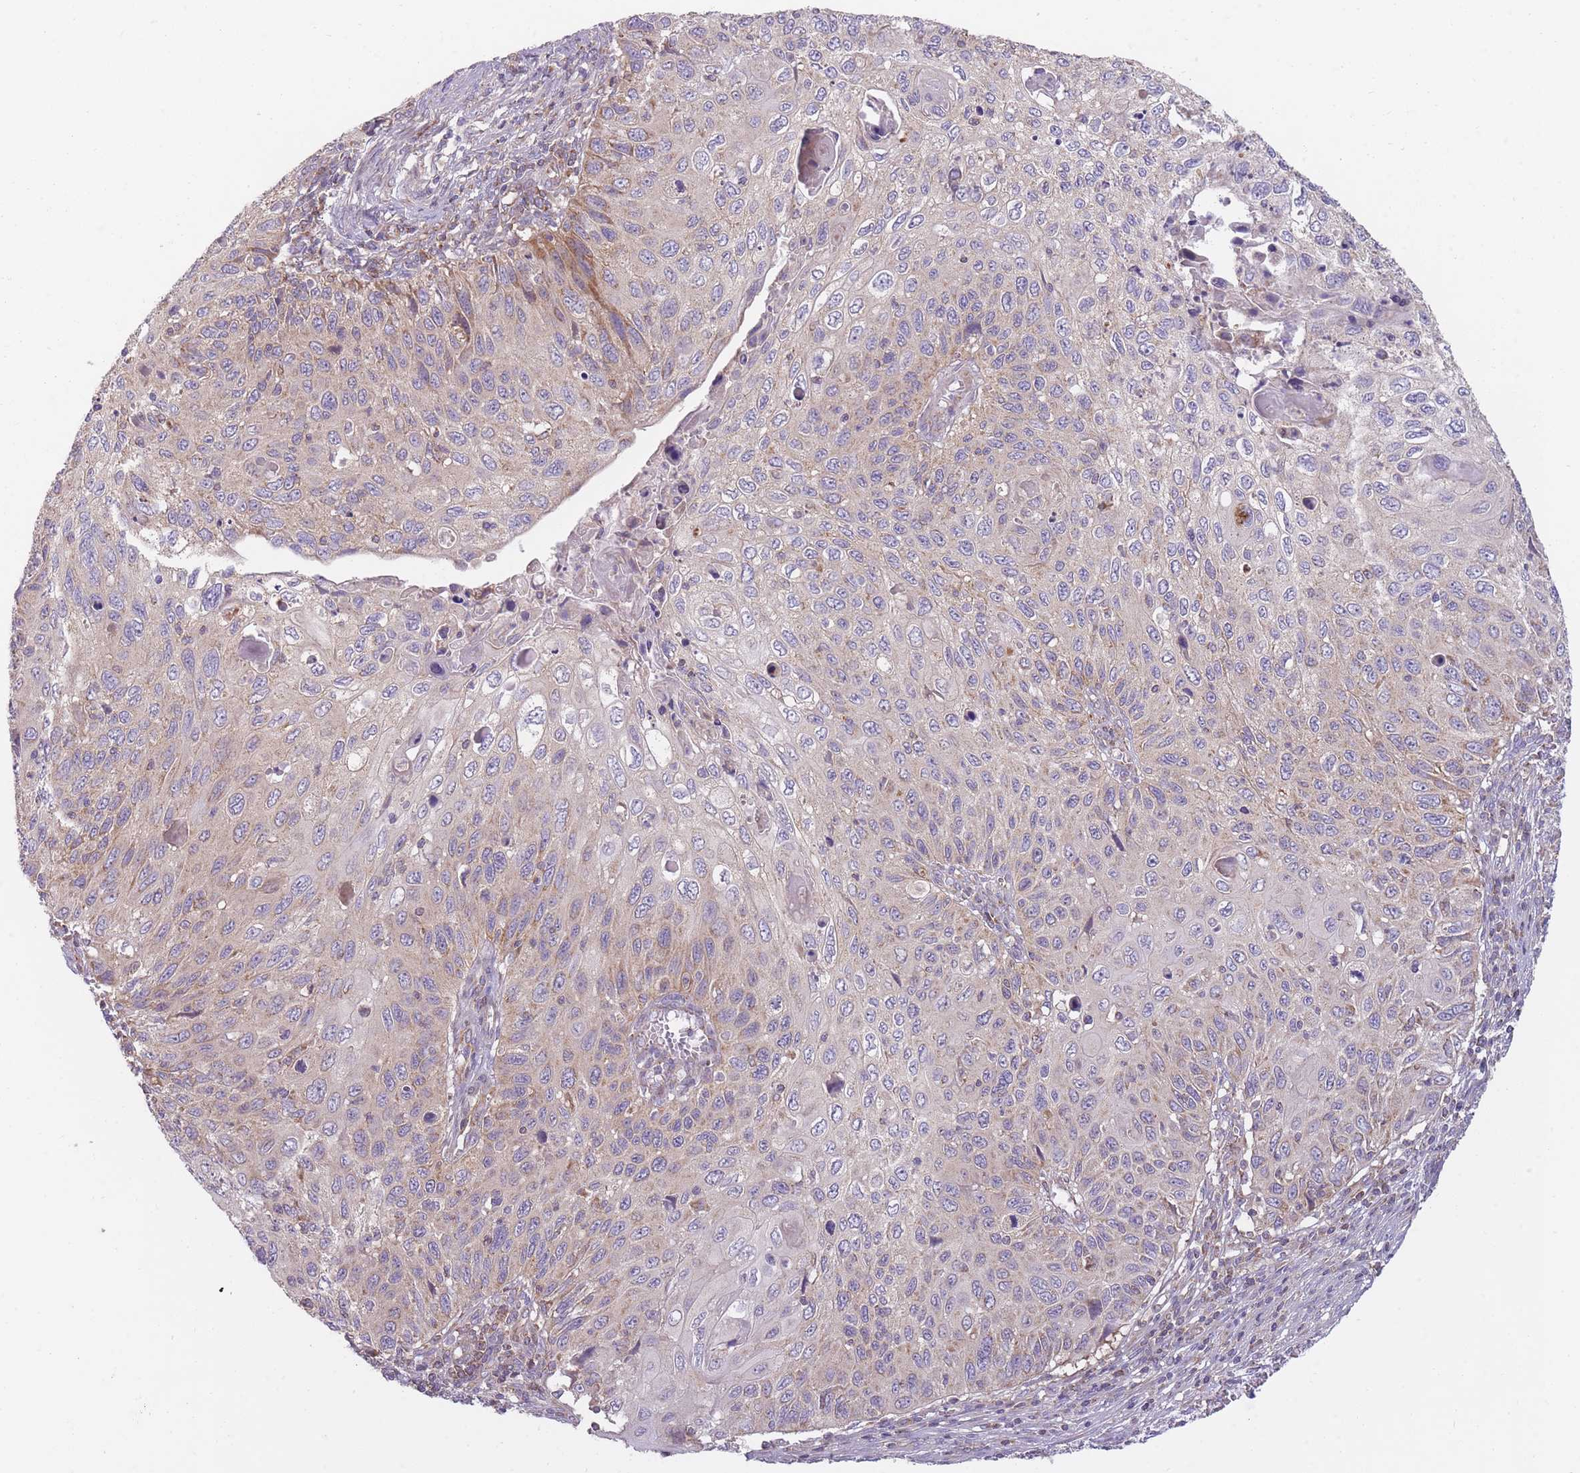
{"staining": {"intensity": "moderate", "quantity": "<25%", "location": "cytoplasmic/membranous"}, "tissue": "cervical cancer", "cell_type": "Tumor cells", "image_type": "cancer", "snomed": [{"axis": "morphology", "description": "Squamous cell carcinoma, NOS"}, {"axis": "topography", "description": "Cervix"}], "caption": "A brown stain shows moderate cytoplasmic/membranous staining of a protein in cervical squamous cell carcinoma tumor cells.", "gene": "NDUFA9", "patient": {"sex": "female", "age": 70}}